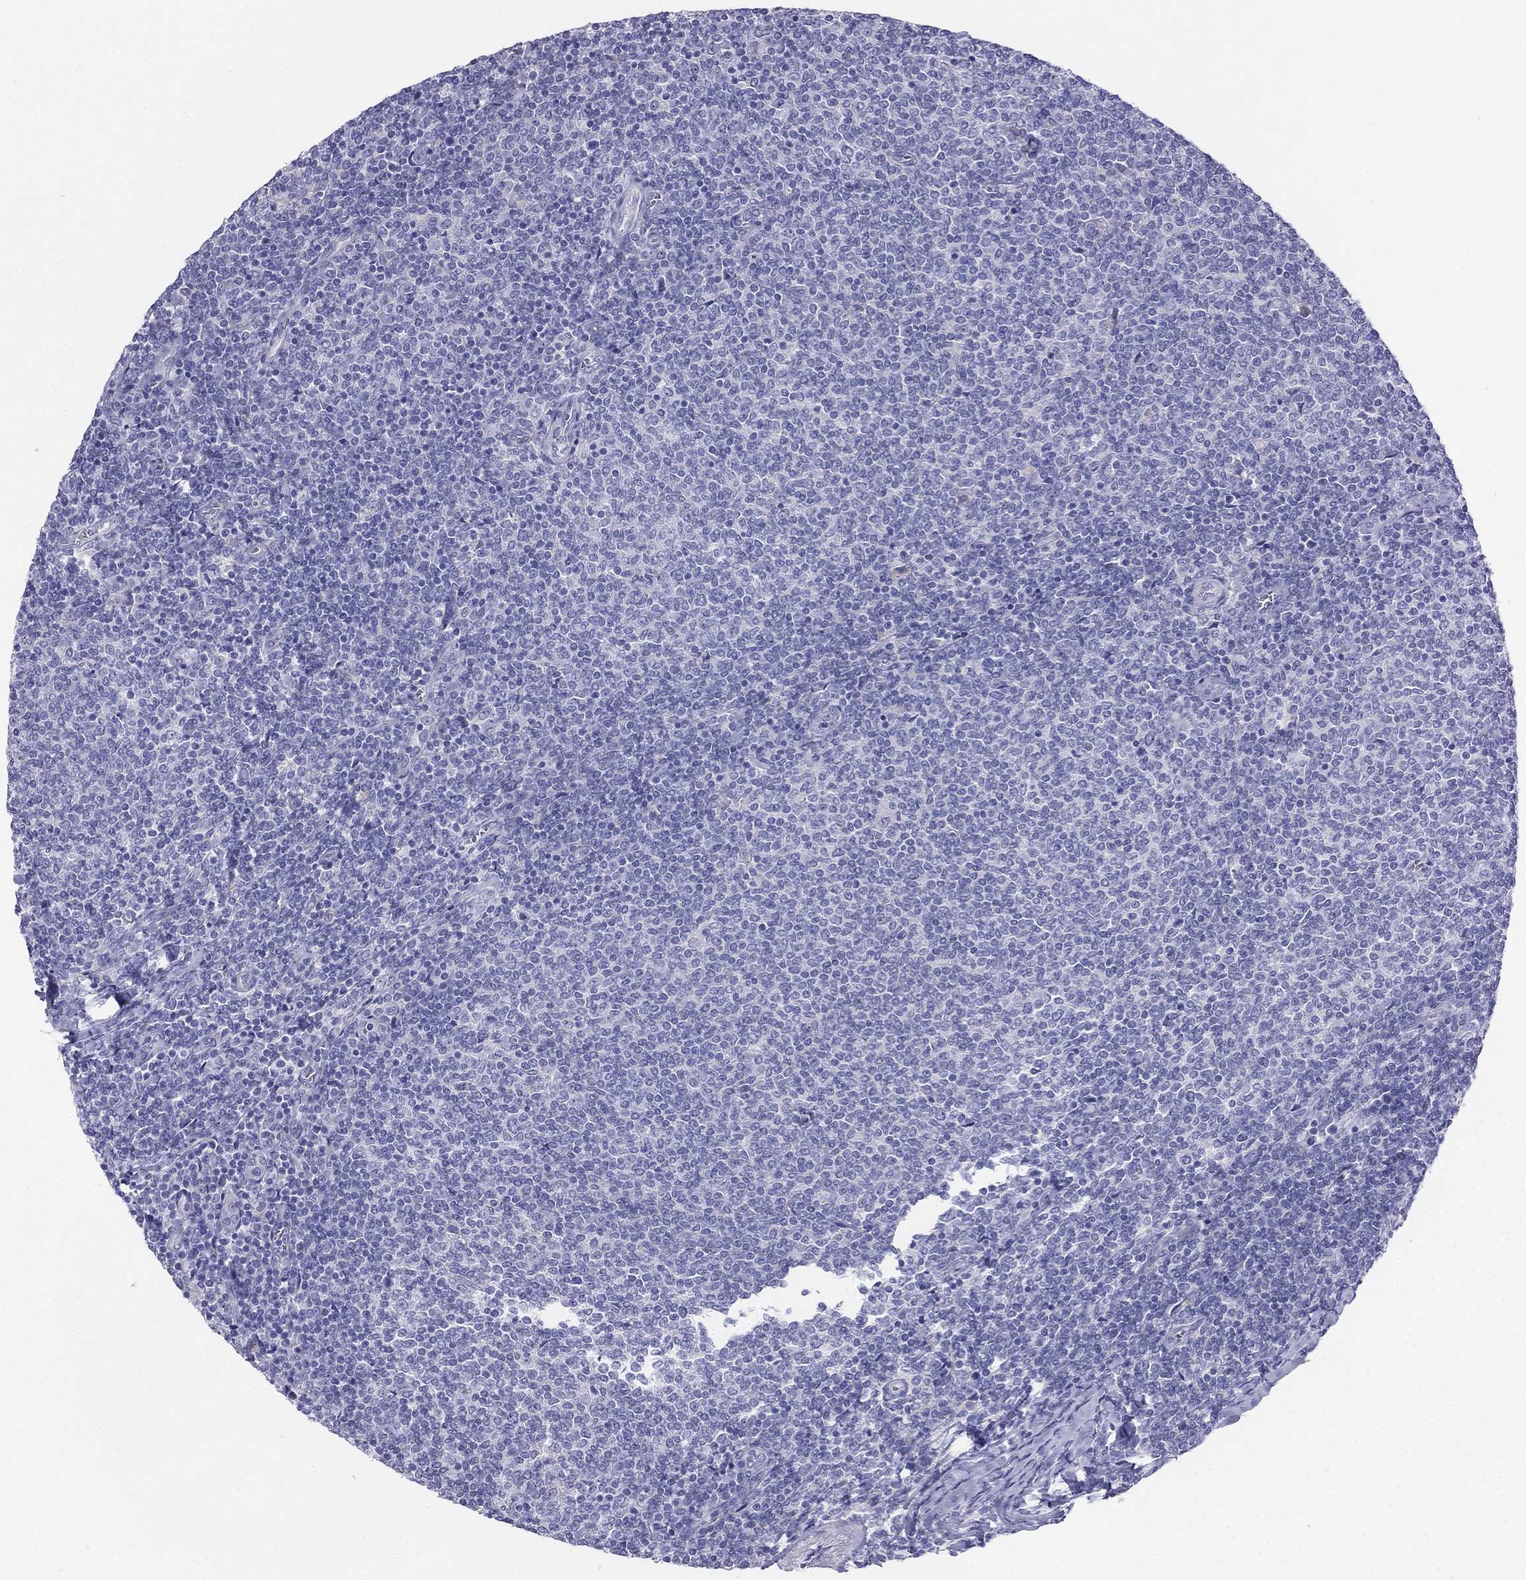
{"staining": {"intensity": "negative", "quantity": "none", "location": "none"}, "tissue": "lymphoma", "cell_type": "Tumor cells", "image_type": "cancer", "snomed": [{"axis": "morphology", "description": "Malignant lymphoma, non-Hodgkin's type, Low grade"}, {"axis": "topography", "description": "Lymph node"}], "caption": "Lymphoma stained for a protein using IHC reveals no staining tumor cells.", "gene": "ALOXE3", "patient": {"sex": "male", "age": 52}}